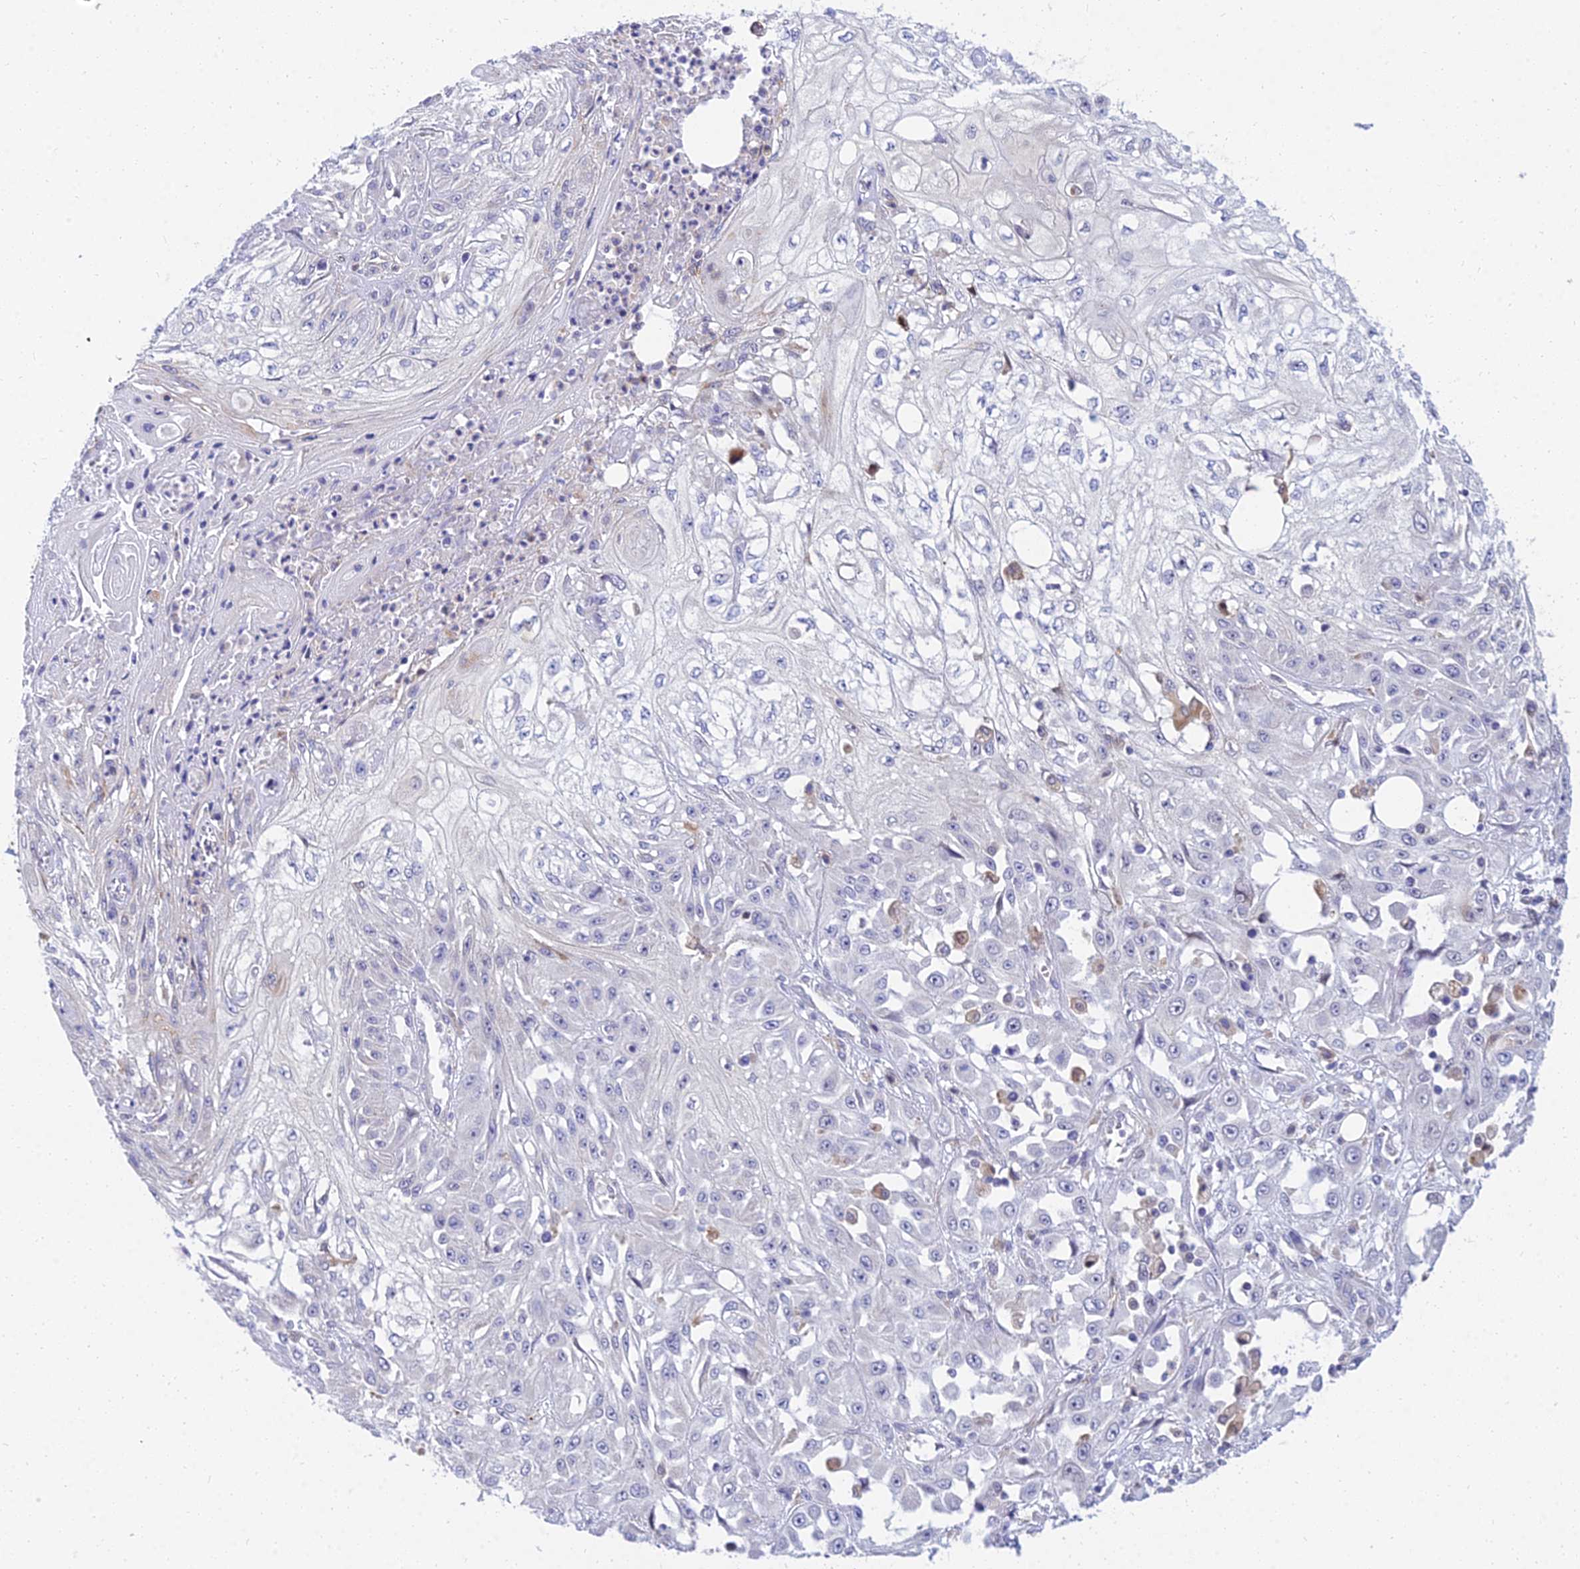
{"staining": {"intensity": "negative", "quantity": "none", "location": "none"}, "tissue": "skin cancer", "cell_type": "Tumor cells", "image_type": "cancer", "snomed": [{"axis": "morphology", "description": "Squamous cell carcinoma, NOS"}, {"axis": "morphology", "description": "Squamous cell carcinoma, metastatic, NOS"}, {"axis": "topography", "description": "Skin"}, {"axis": "topography", "description": "Lymph node"}], "caption": "Immunohistochemistry (IHC) histopathology image of human skin cancer (squamous cell carcinoma) stained for a protein (brown), which displays no expression in tumor cells.", "gene": "ARL8B", "patient": {"sex": "male", "age": 75}}